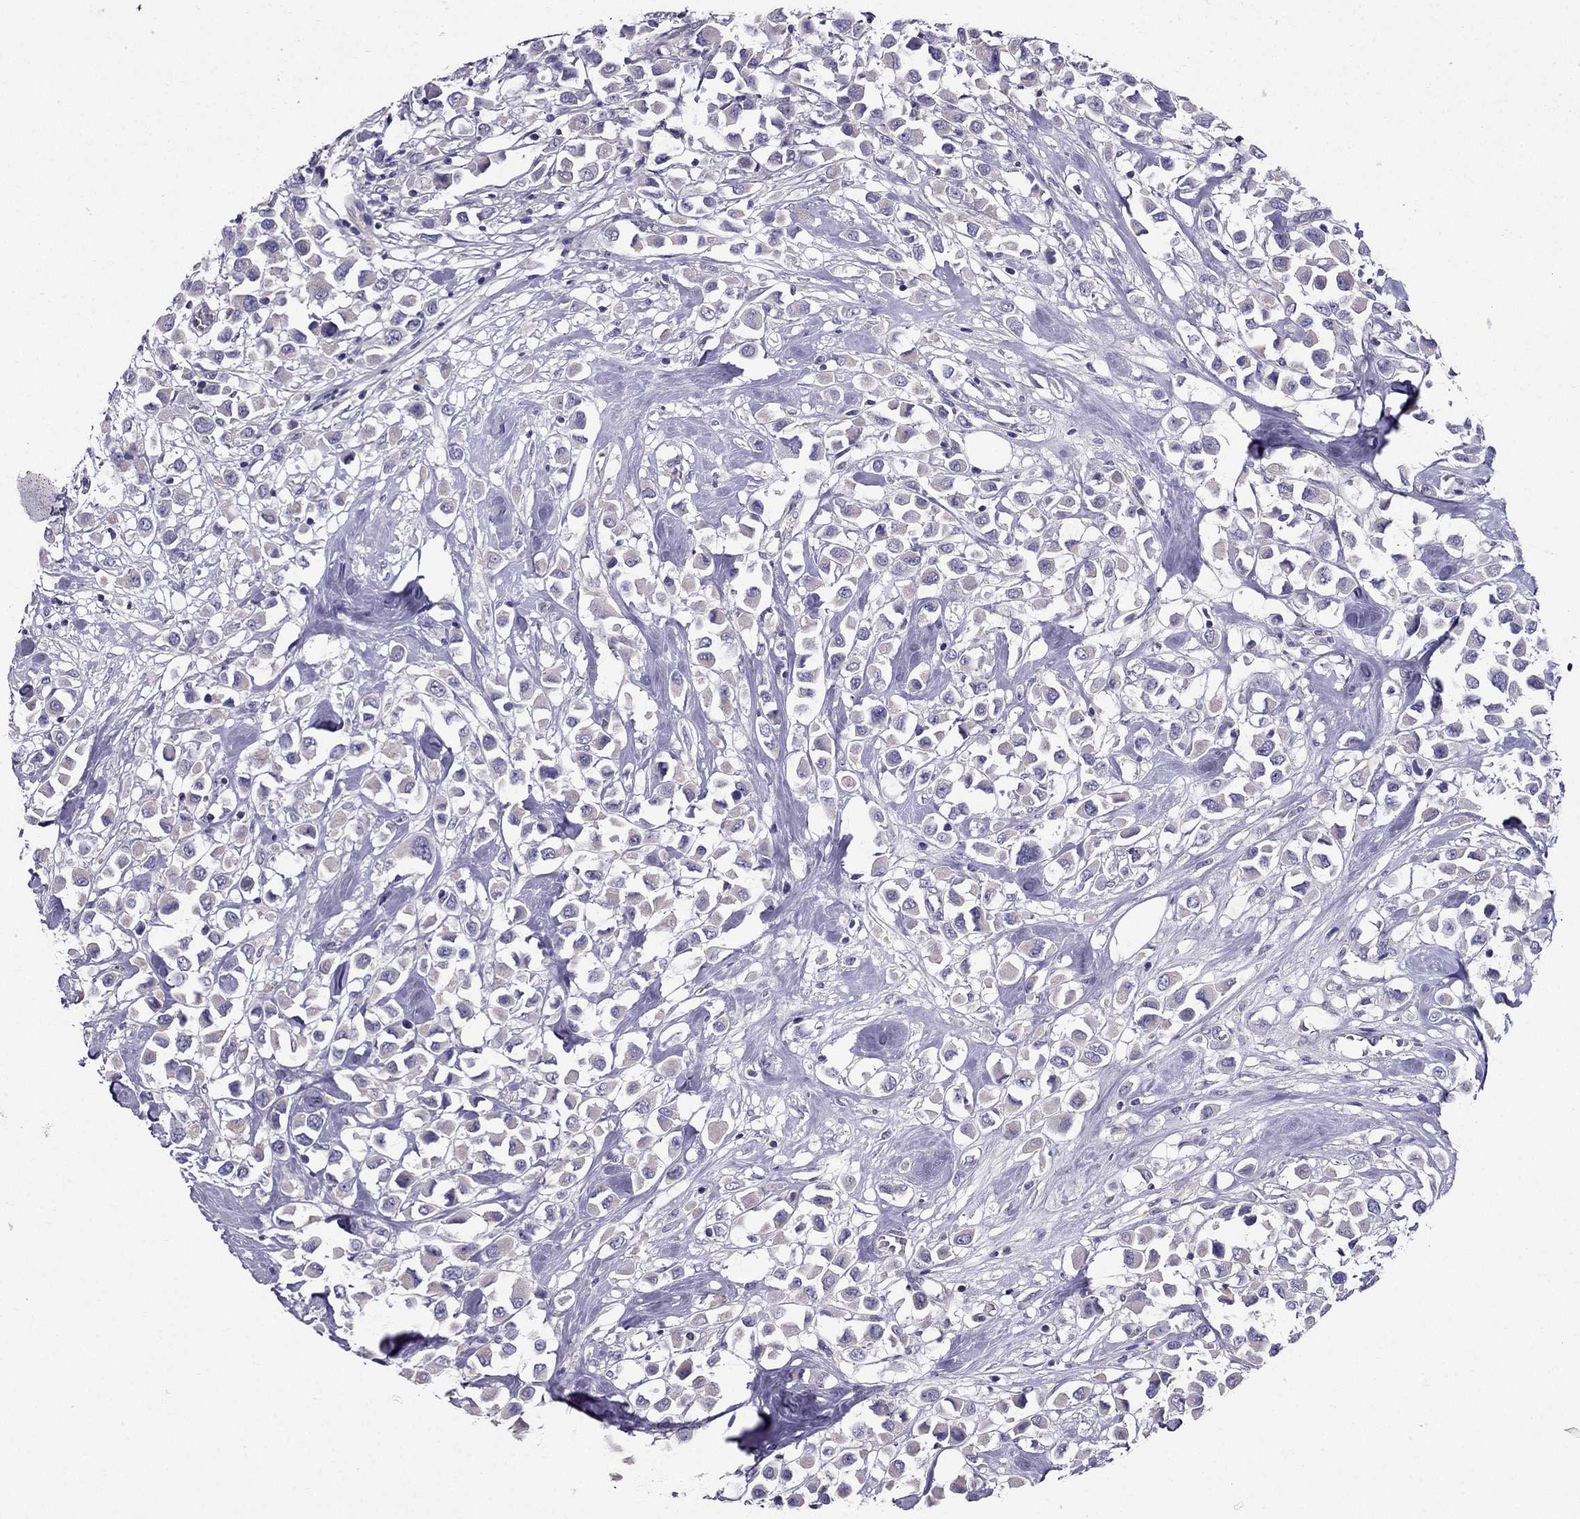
{"staining": {"intensity": "negative", "quantity": "none", "location": "none"}, "tissue": "breast cancer", "cell_type": "Tumor cells", "image_type": "cancer", "snomed": [{"axis": "morphology", "description": "Duct carcinoma"}, {"axis": "topography", "description": "Breast"}], "caption": "Protein analysis of breast cancer reveals no significant positivity in tumor cells.", "gene": "AAK1", "patient": {"sex": "female", "age": 61}}